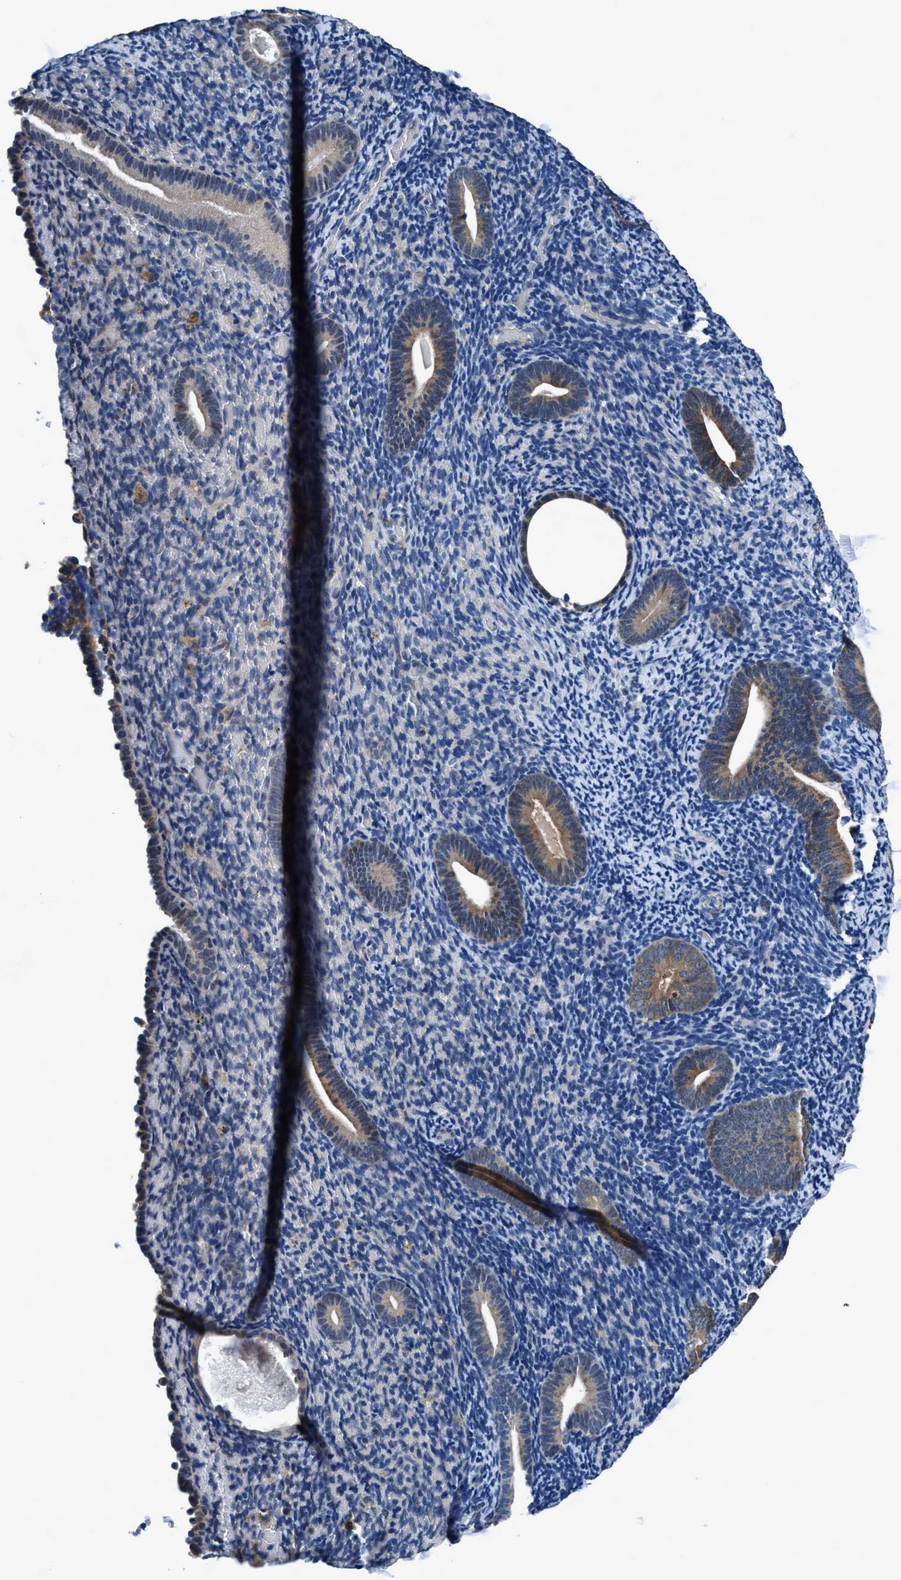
{"staining": {"intensity": "negative", "quantity": "none", "location": "none"}, "tissue": "endometrium", "cell_type": "Cells in endometrial stroma", "image_type": "normal", "snomed": [{"axis": "morphology", "description": "Normal tissue, NOS"}, {"axis": "topography", "description": "Endometrium"}], "caption": "The histopathology image demonstrates no staining of cells in endometrial stroma in normal endometrium. (DAB immunohistochemistry, high magnification).", "gene": "TMEM94", "patient": {"sex": "female", "age": 51}}